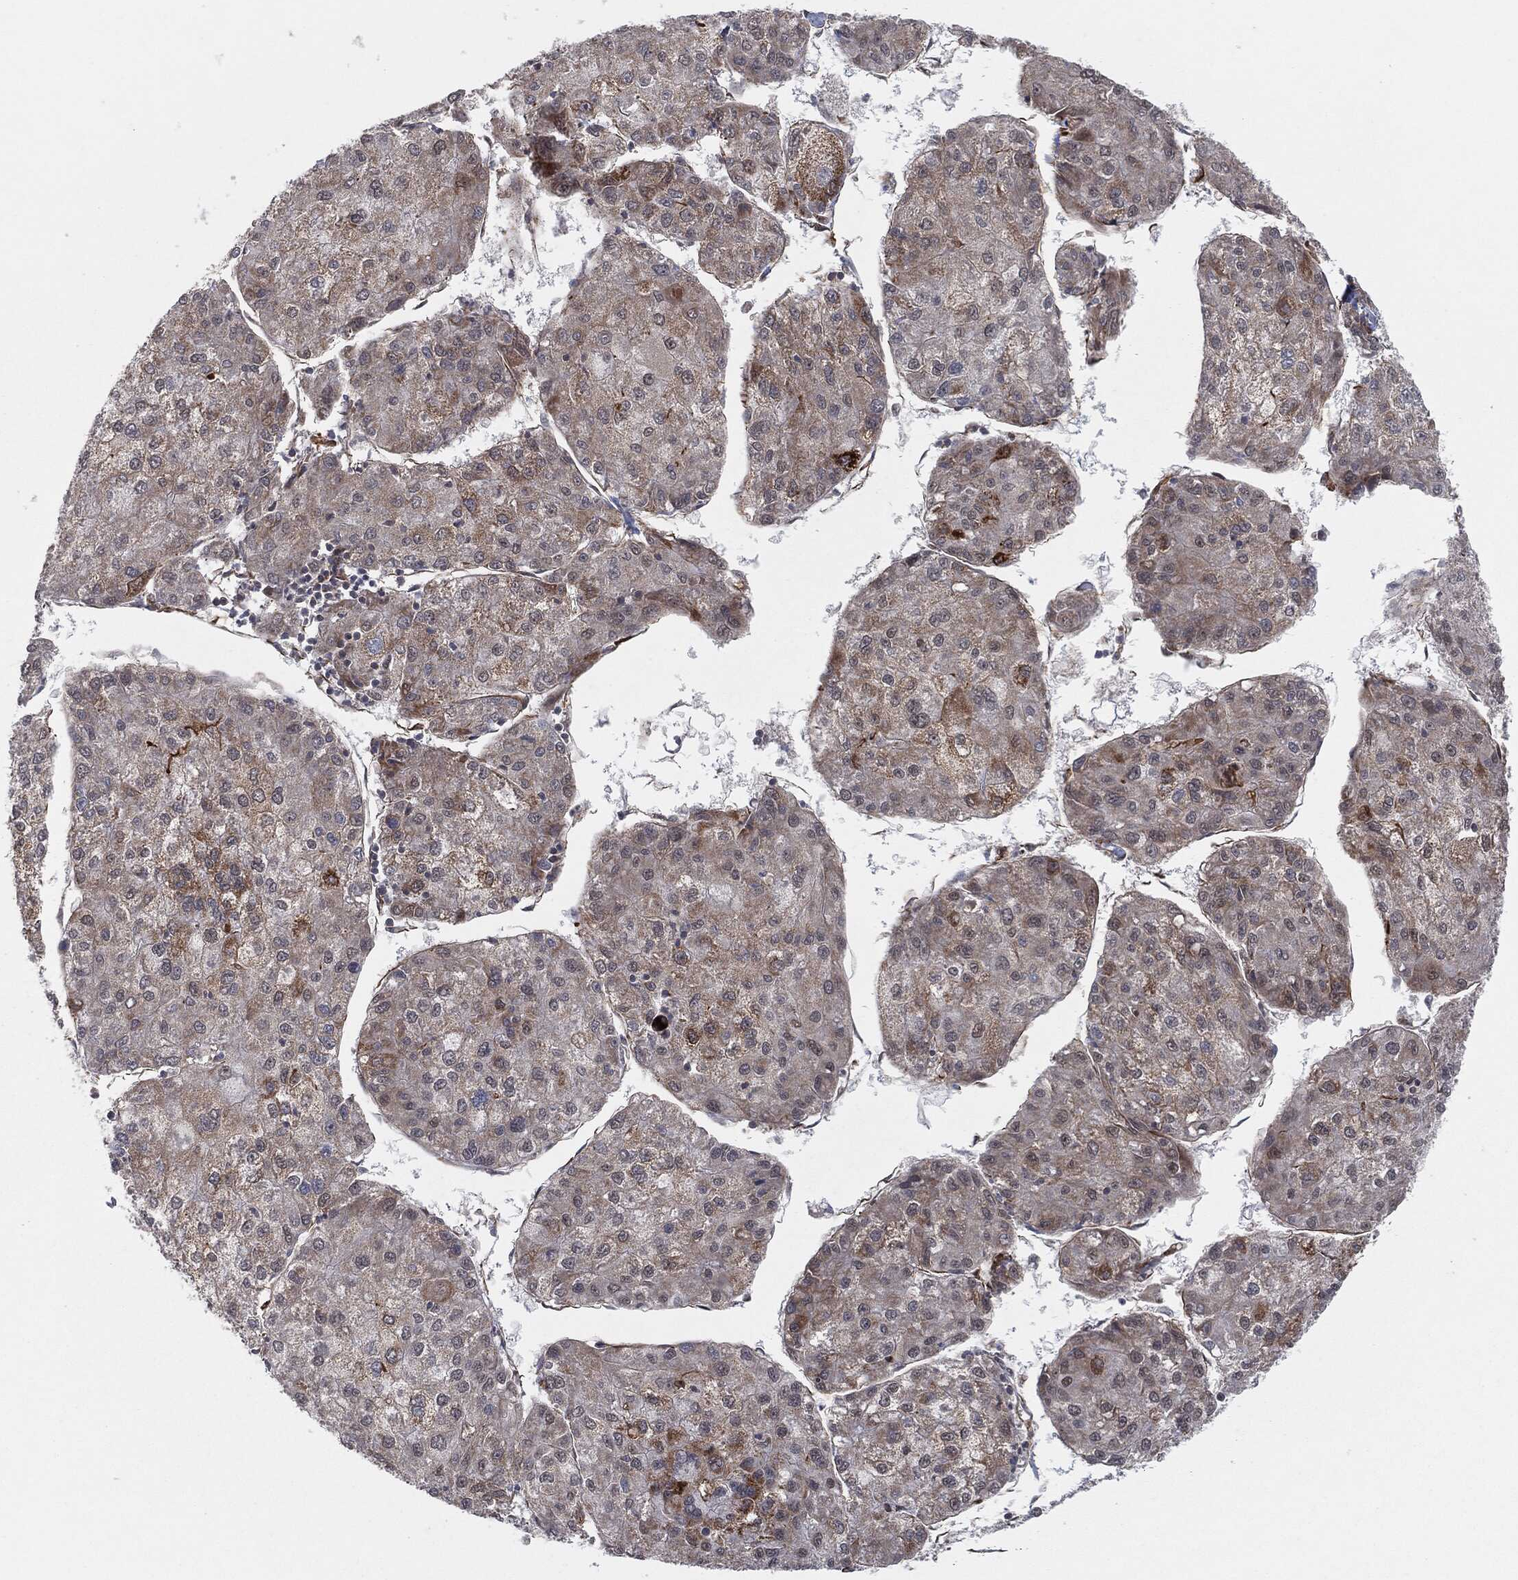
{"staining": {"intensity": "strong", "quantity": "<25%", "location": "cytoplasmic/membranous"}, "tissue": "liver cancer", "cell_type": "Tumor cells", "image_type": "cancer", "snomed": [{"axis": "morphology", "description": "Carcinoma, Hepatocellular, NOS"}, {"axis": "topography", "description": "Liver"}], "caption": "About <25% of tumor cells in human liver hepatocellular carcinoma reveal strong cytoplasmic/membranous protein positivity as visualized by brown immunohistochemical staining.", "gene": "TP53RK", "patient": {"sex": "male", "age": 43}}